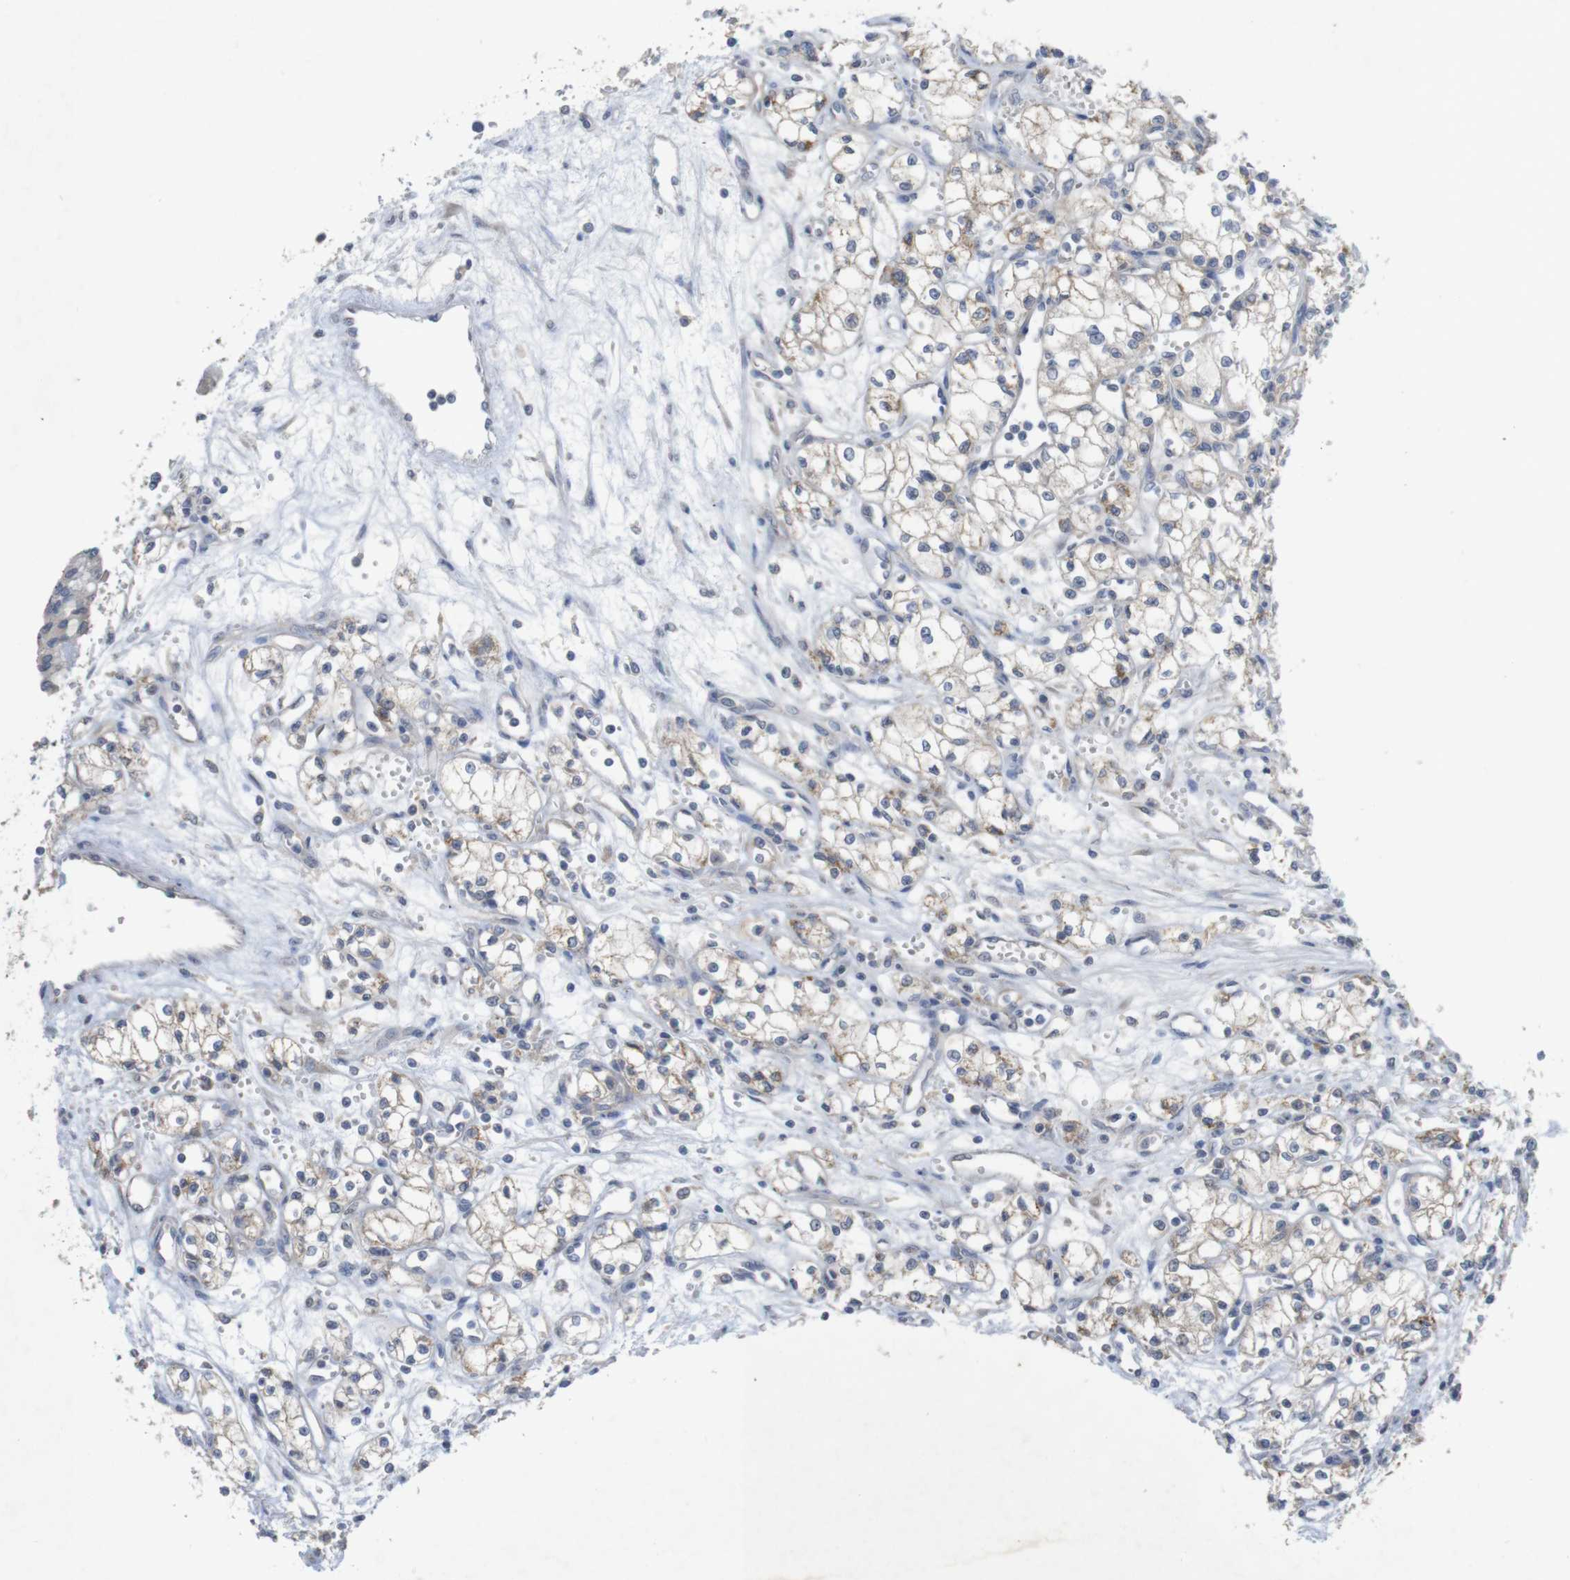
{"staining": {"intensity": "weak", "quantity": ">75%", "location": "cytoplasmic/membranous"}, "tissue": "renal cancer", "cell_type": "Tumor cells", "image_type": "cancer", "snomed": [{"axis": "morphology", "description": "Normal tissue, NOS"}, {"axis": "morphology", "description": "Adenocarcinoma, NOS"}, {"axis": "topography", "description": "Kidney"}], "caption": "A brown stain shows weak cytoplasmic/membranous positivity of a protein in human renal cancer tumor cells.", "gene": "BCAR3", "patient": {"sex": "male", "age": 59}}